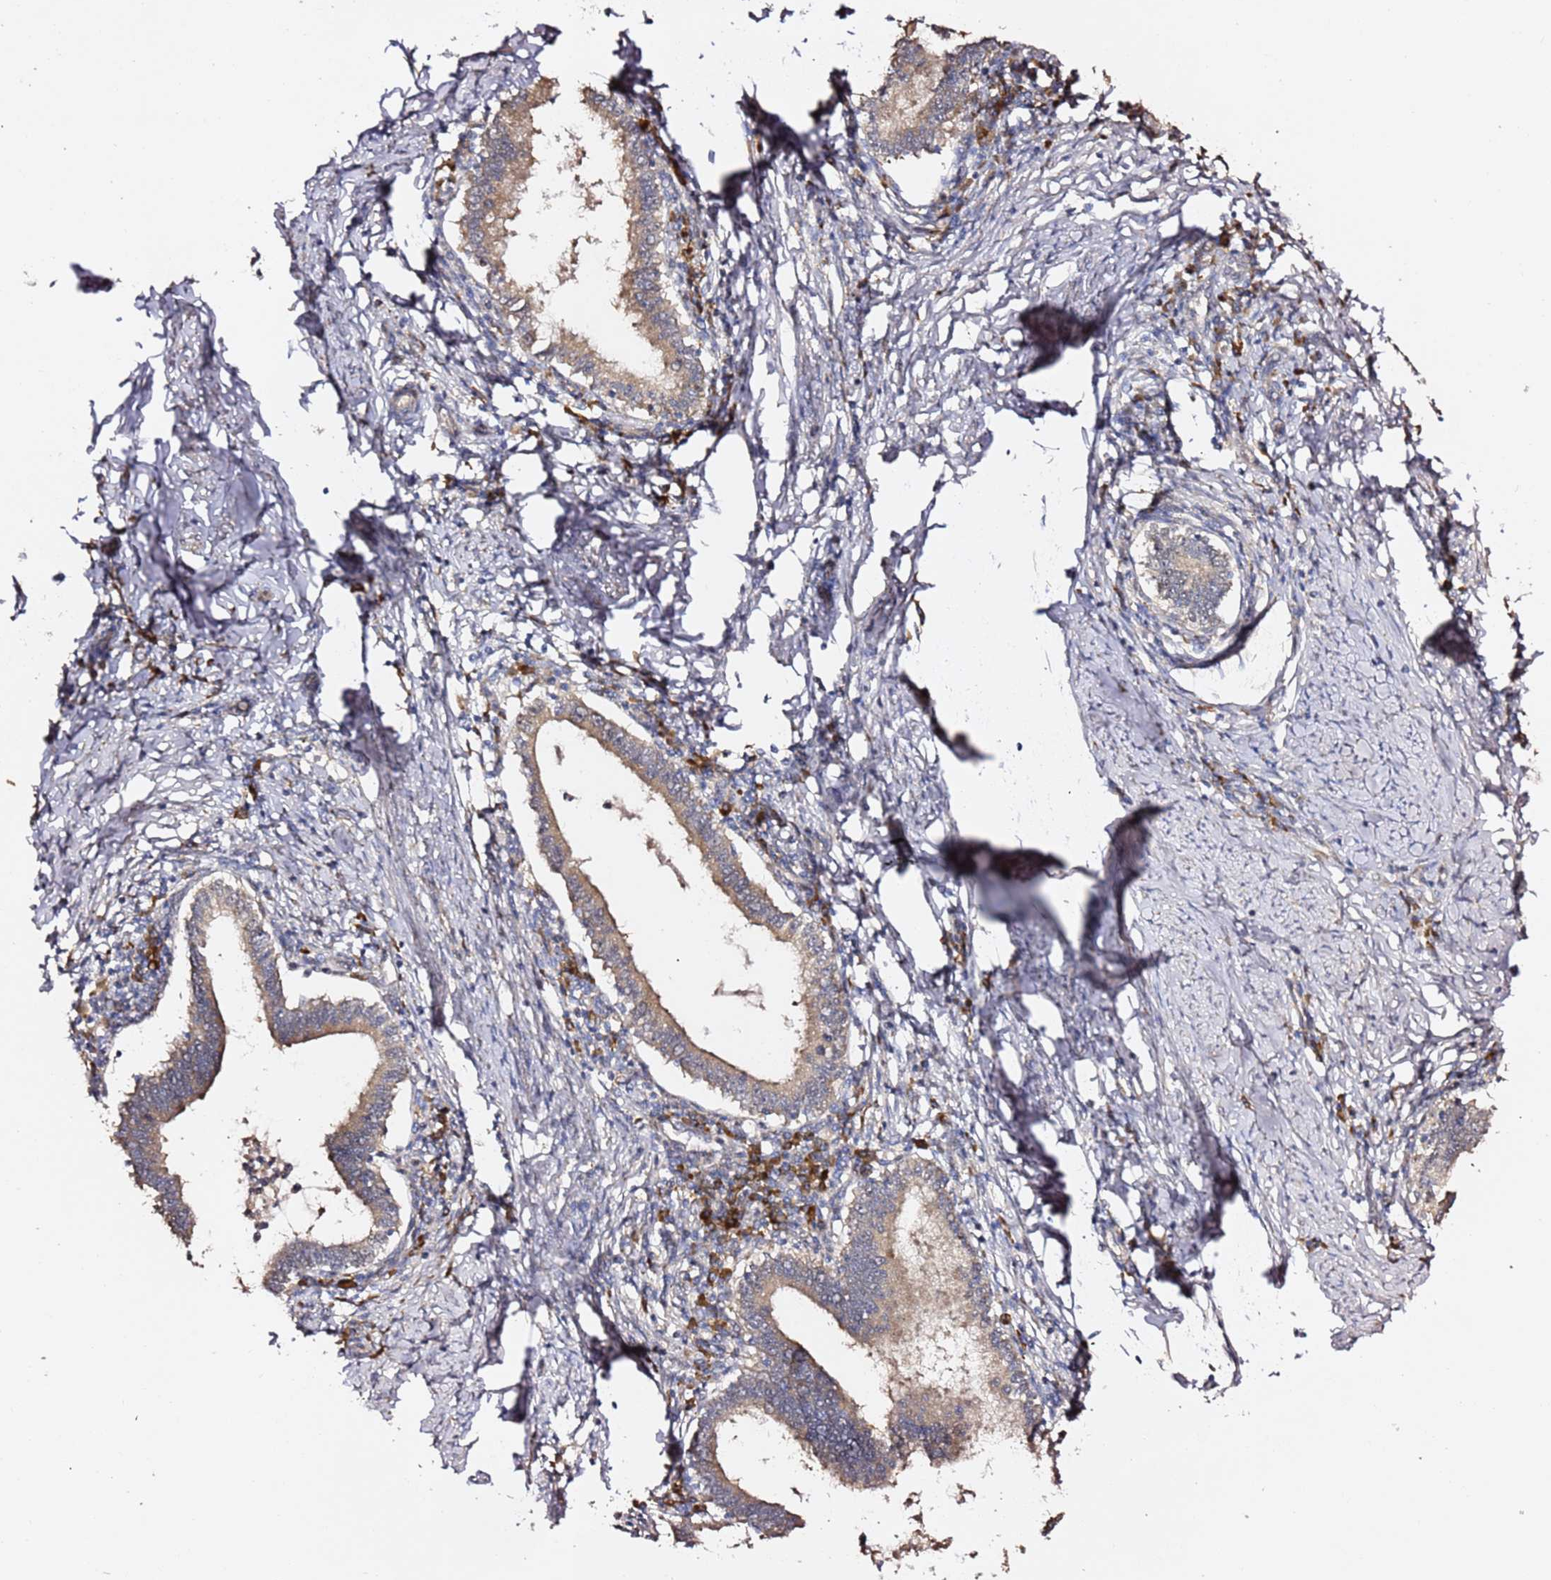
{"staining": {"intensity": "weak", "quantity": ">75%", "location": "cytoplasmic/membranous"}, "tissue": "cervical cancer", "cell_type": "Tumor cells", "image_type": "cancer", "snomed": [{"axis": "morphology", "description": "Adenocarcinoma, NOS"}, {"axis": "topography", "description": "Cervix"}], "caption": "Protein expression analysis of human cervical adenocarcinoma reveals weak cytoplasmic/membranous positivity in approximately >75% of tumor cells.", "gene": "HSD17B7", "patient": {"sex": "female", "age": 36}}